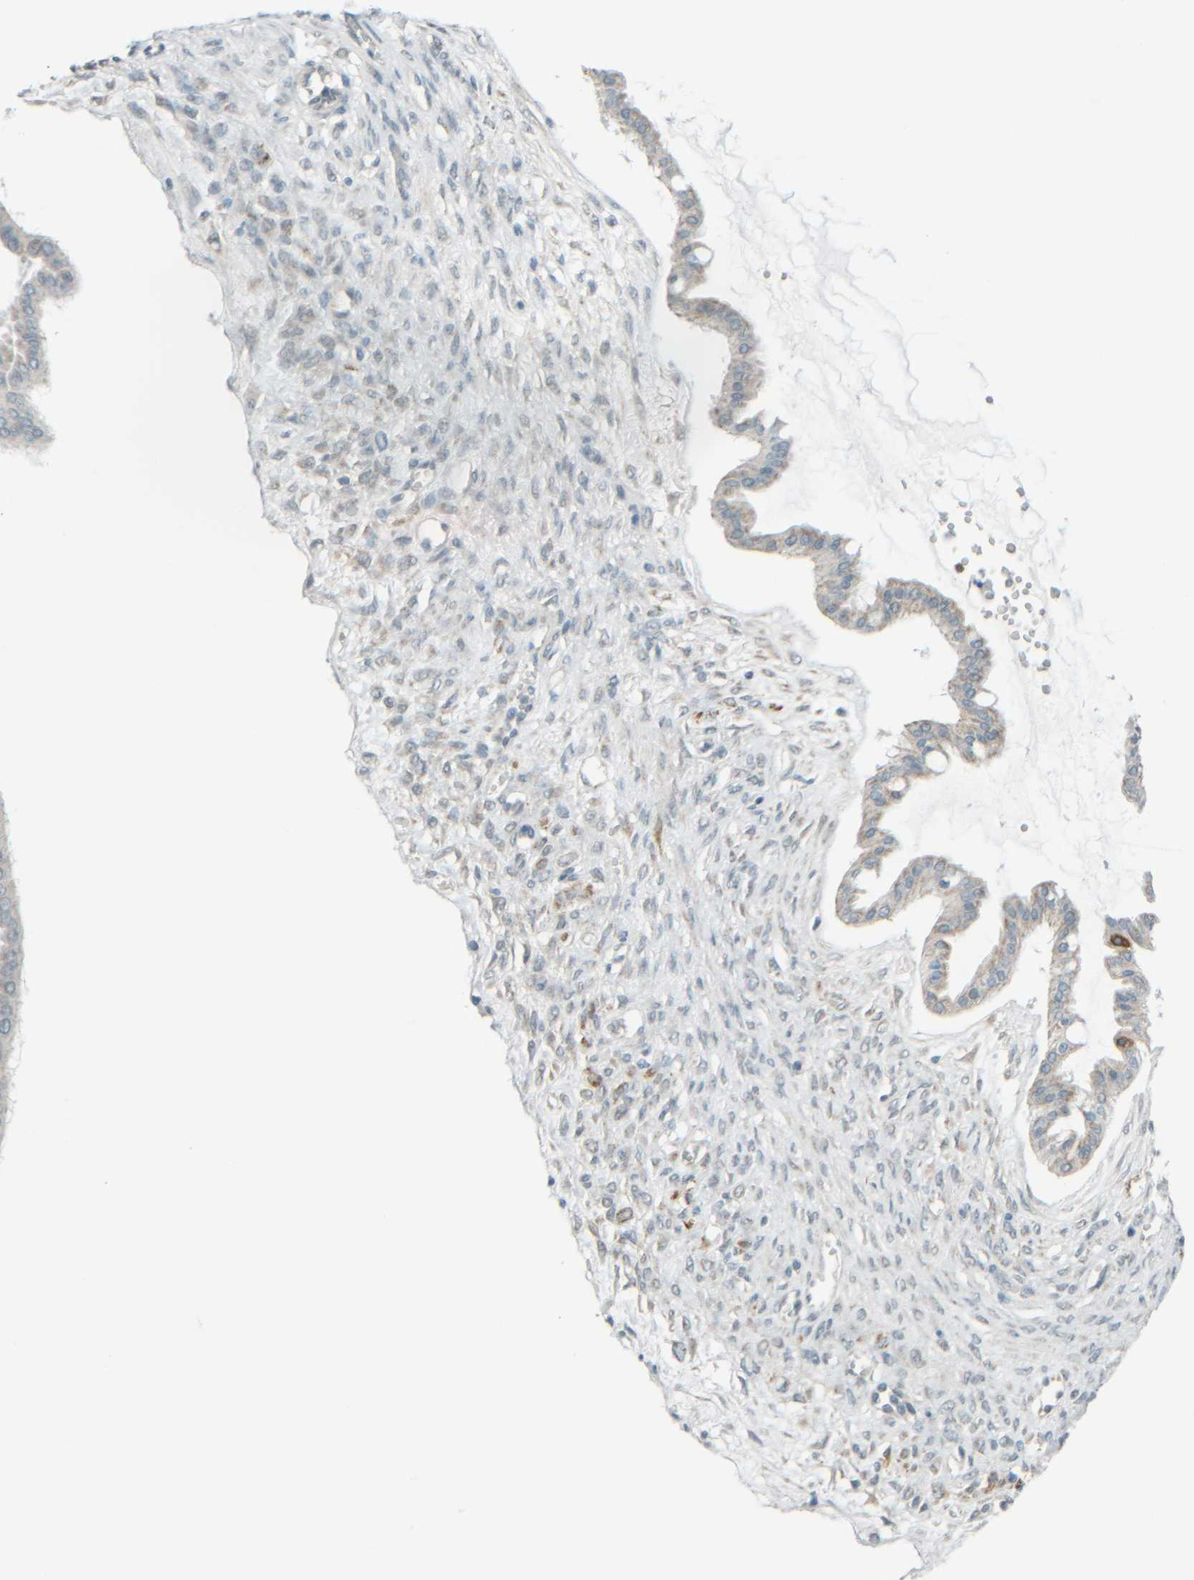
{"staining": {"intensity": "weak", "quantity": "<25%", "location": "cytoplasmic/membranous"}, "tissue": "ovarian cancer", "cell_type": "Tumor cells", "image_type": "cancer", "snomed": [{"axis": "morphology", "description": "Cystadenocarcinoma, mucinous, NOS"}, {"axis": "topography", "description": "Ovary"}], "caption": "Immunohistochemistry (IHC) histopathology image of ovarian mucinous cystadenocarcinoma stained for a protein (brown), which exhibits no expression in tumor cells.", "gene": "PTGES3L-AARSD1", "patient": {"sex": "female", "age": 73}}